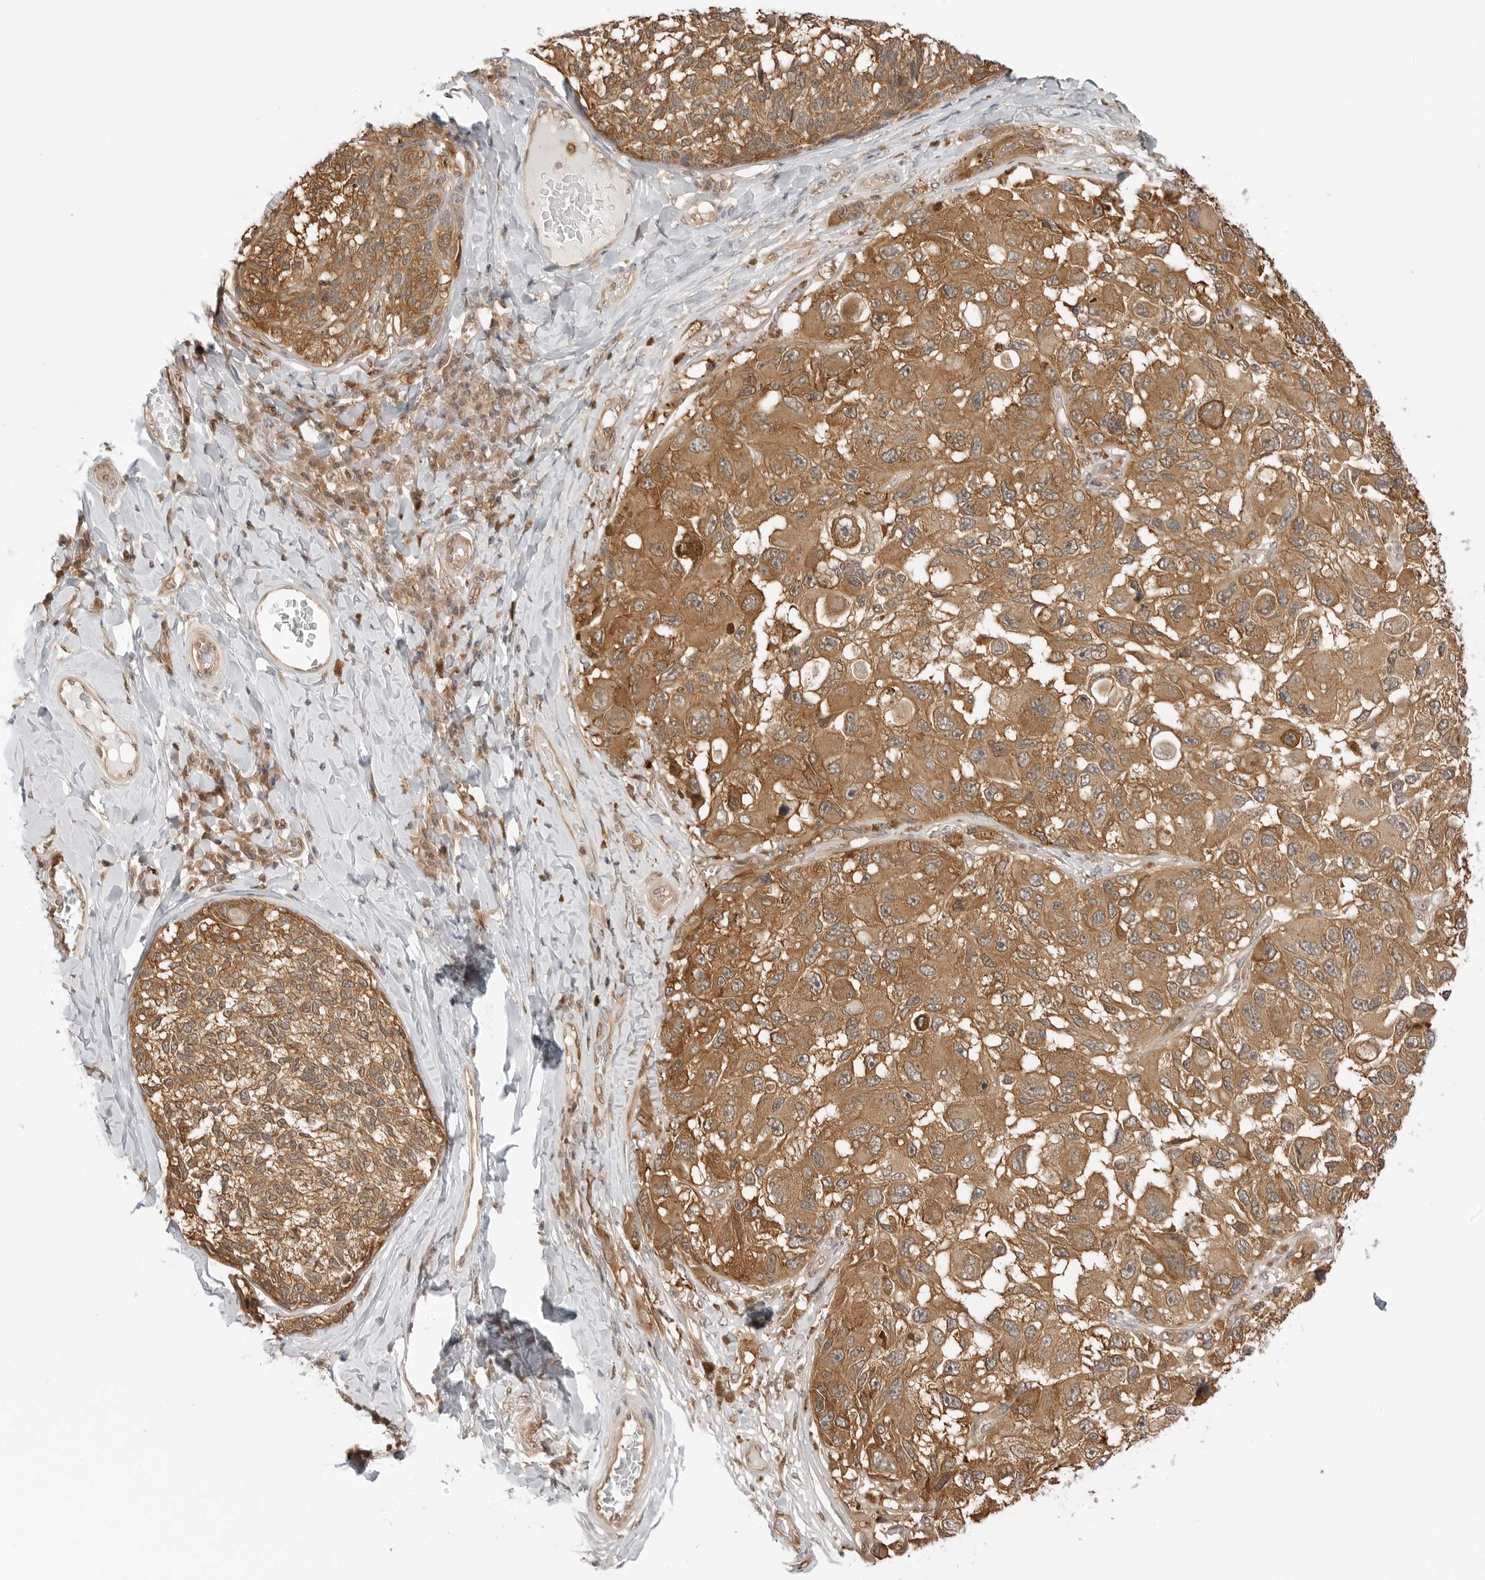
{"staining": {"intensity": "moderate", "quantity": ">75%", "location": "cytoplasmic/membranous"}, "tissue": "melanoma", "cell_type": "Tumor cells", "image_type": "cancer", "snomed": [{"axis": "morphology", "description": "Malignant melanoma, NOS"}, {"axis": "topography", "description": "Skin"}], "caption": "DAB (3,3'-diaminobenzidine) immunohistochemical staining of human malignant melanoma shows moderate cytoplasmic/membranous protein staining in approximately >75% of tumor cells.", "gene": "NUDC", "patient": {"sex": "female", "age": 73}}